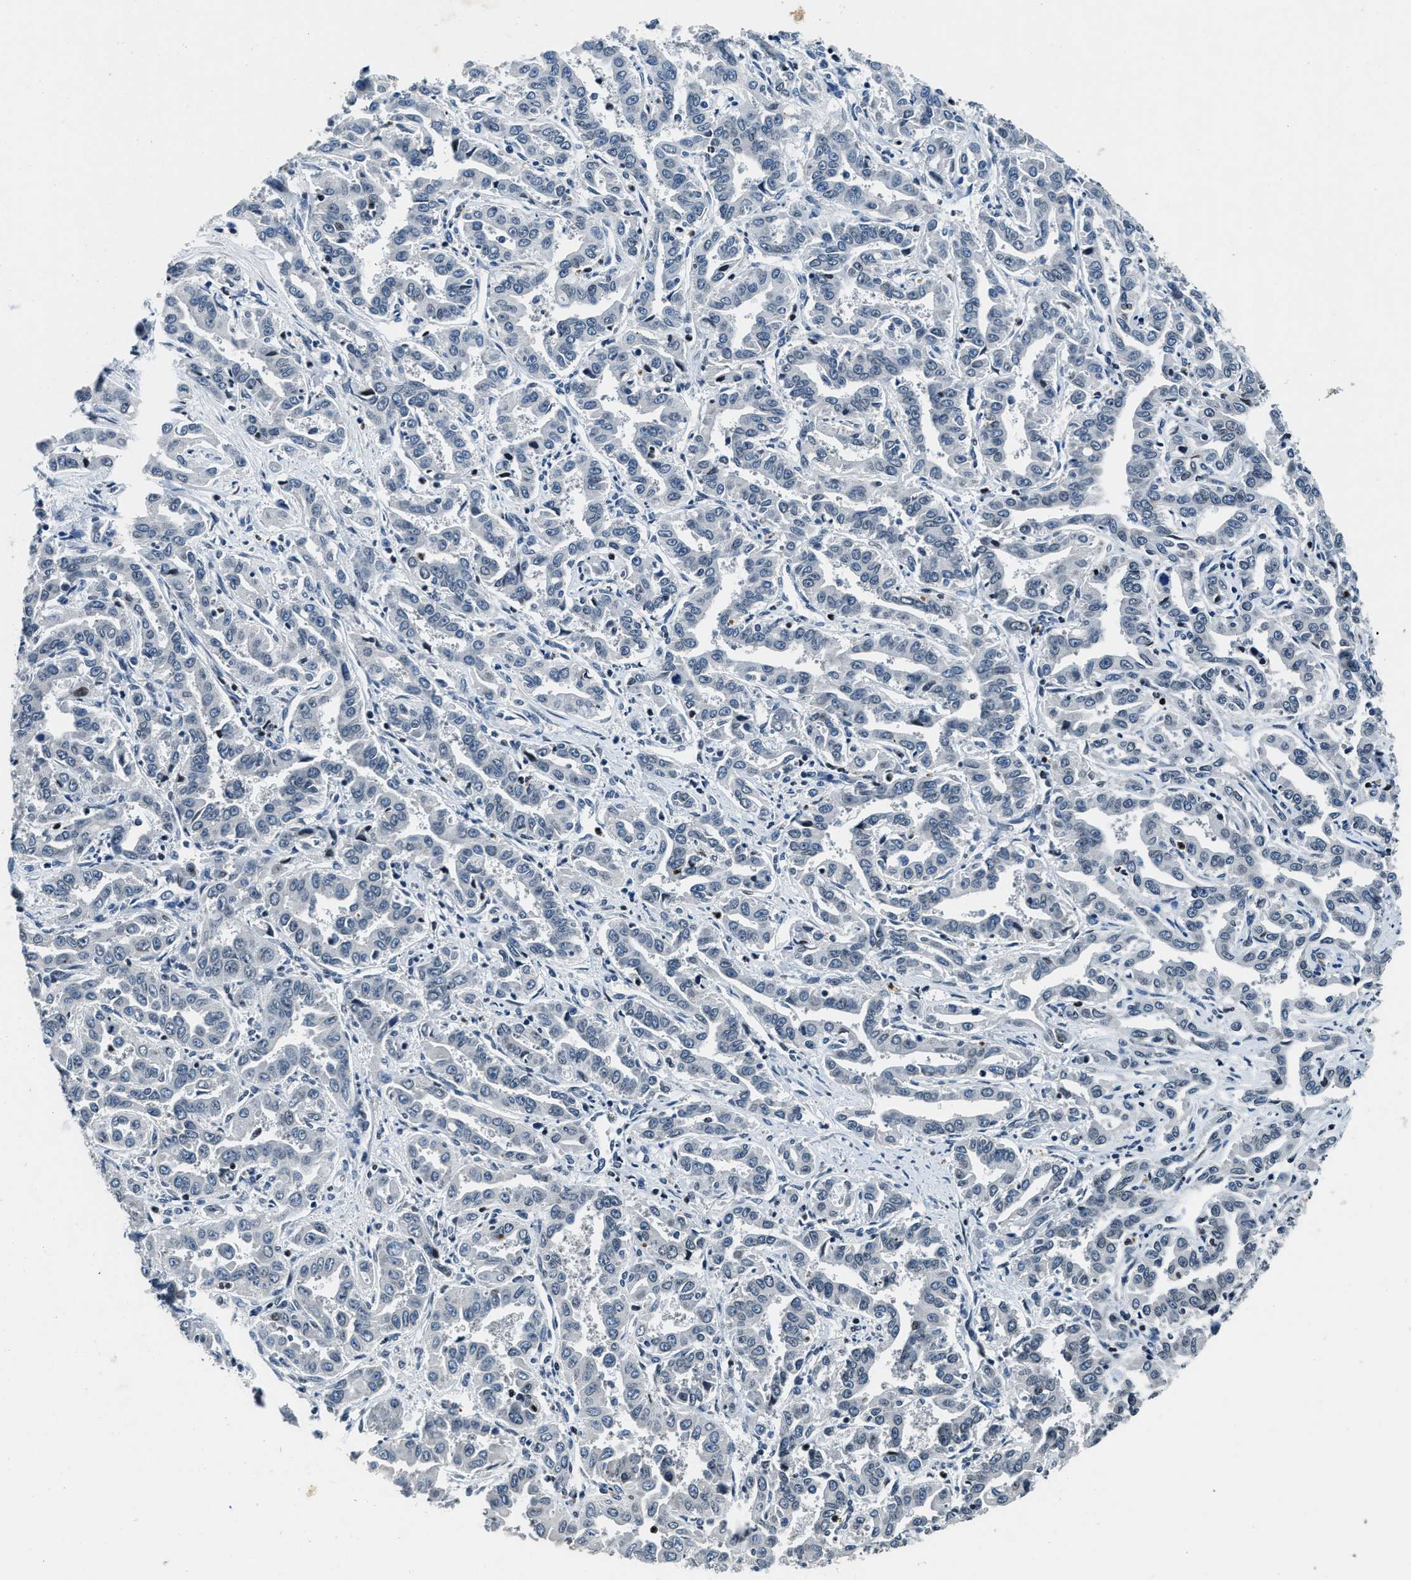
{"staining": {"intensity": "negative", "quantity": "none", "location": "none"}, "tissue": "liver cancer", "cell_type": "Tumor cells", "image_type": "cancer", "snomed": [{"axis": "morphology", "description": "Cholangiocarcinoma"}, {"axis": "topography", "description": "Liver"}], "caption": "High magnification brightfield microscopy of liver cholangiocarcinoma stained with DAB (brown) and counterstained with hematoxylin (blue): tumor cells show no significant expression.", "gene": "ZC3HC1", "patient": {"sex": "male", "age": 59}}